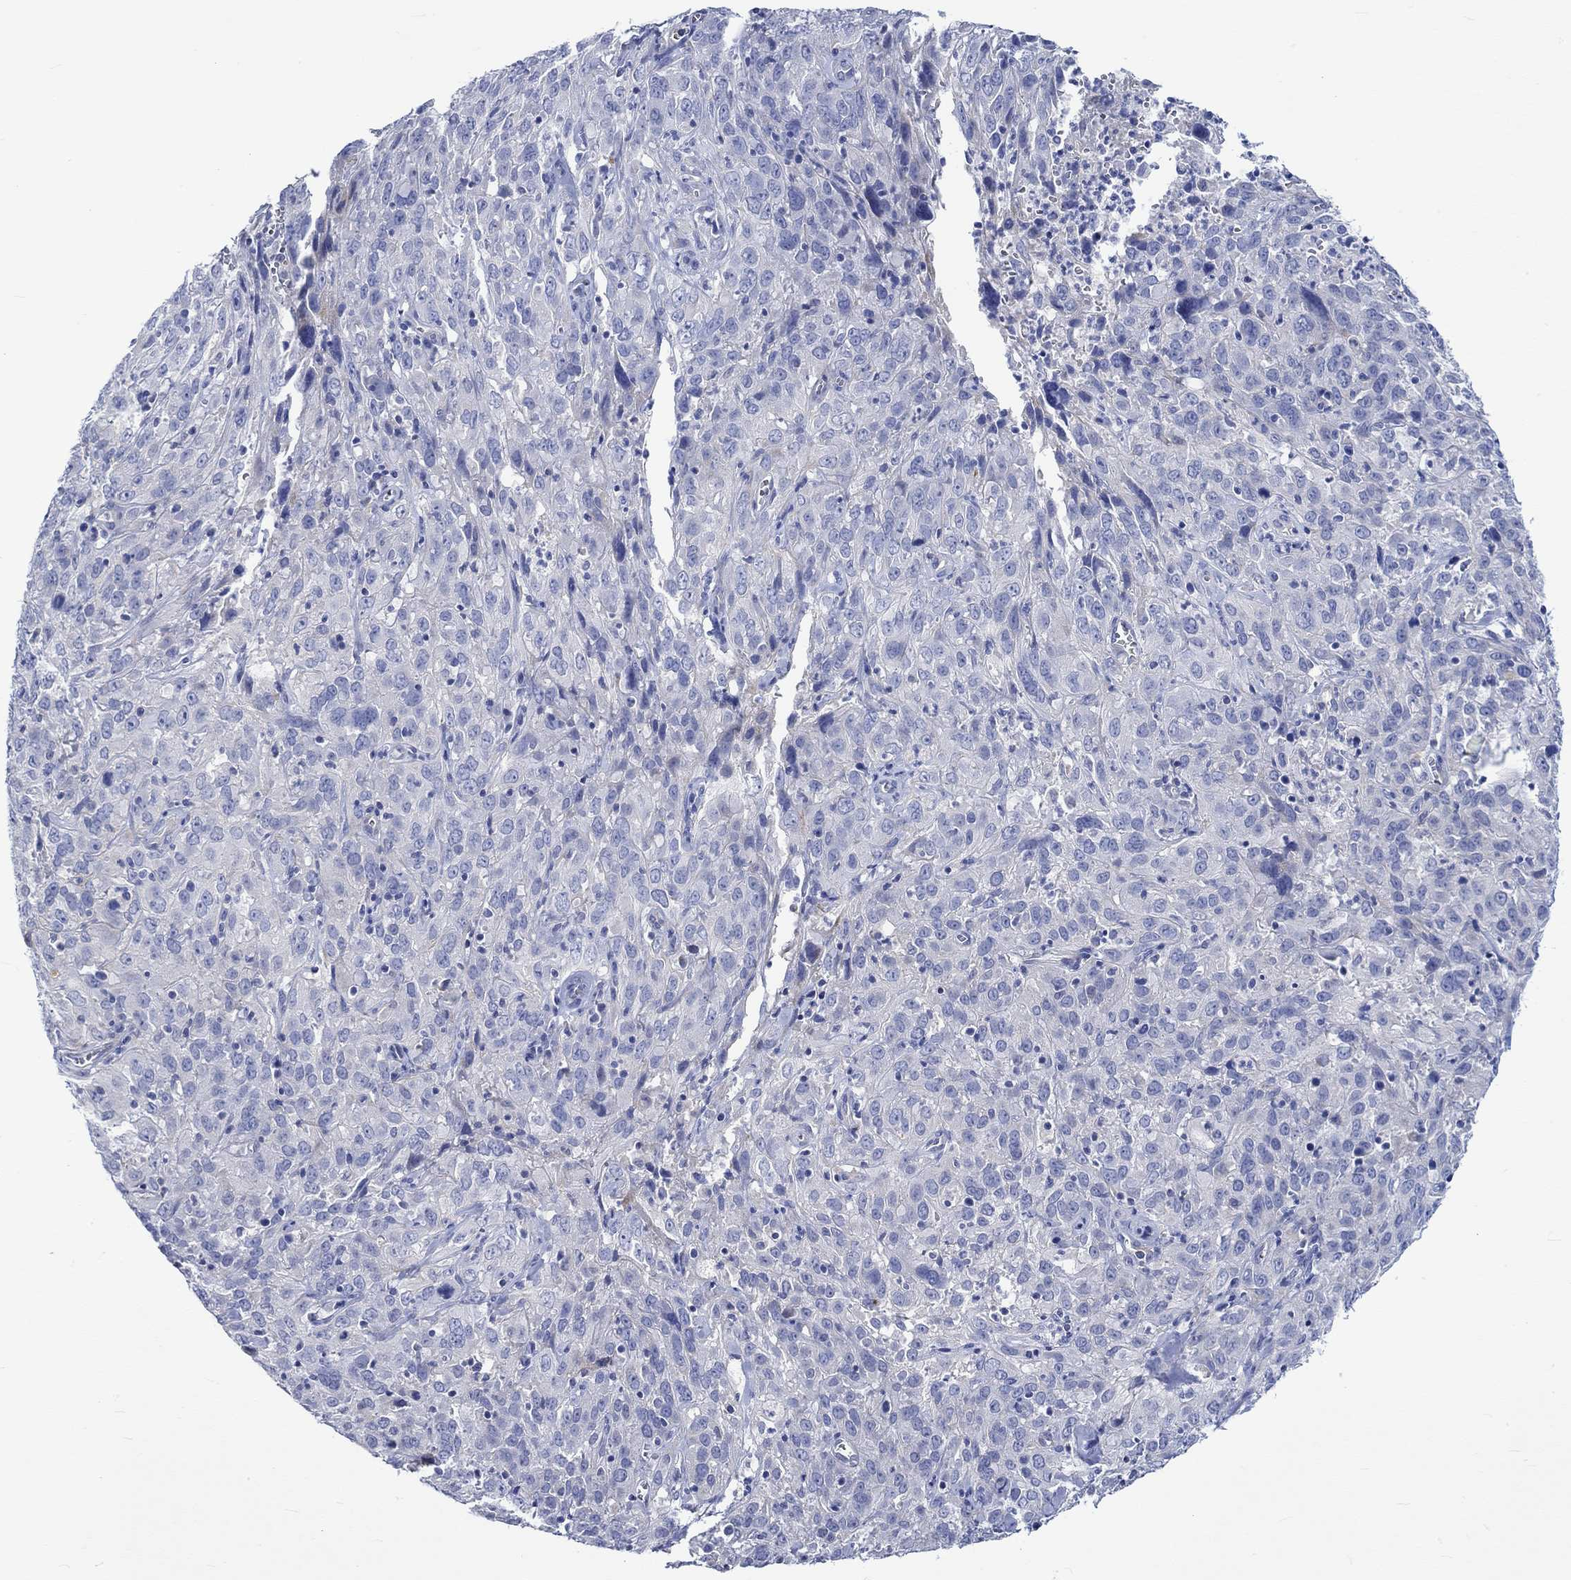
{"staining": {"intensity": "negative", "quantity": "none", "location": "none"}, "tissue": "cervical cancer", "cell_type": "Tumor cells", "image_type": "cancer", "snomed": [{"axis": "morphology", "description": "Squamous cell carcinoma, NOS"}, {"axis": "topography", "description": "Cervix"}], "caption": "This is a photomicrograph of immunohistochemistry staining of cervical cancer, which shows no staining in tumor cells.", "gene": "NRIP3", "patient": {"sex": "female", "age": 32}}